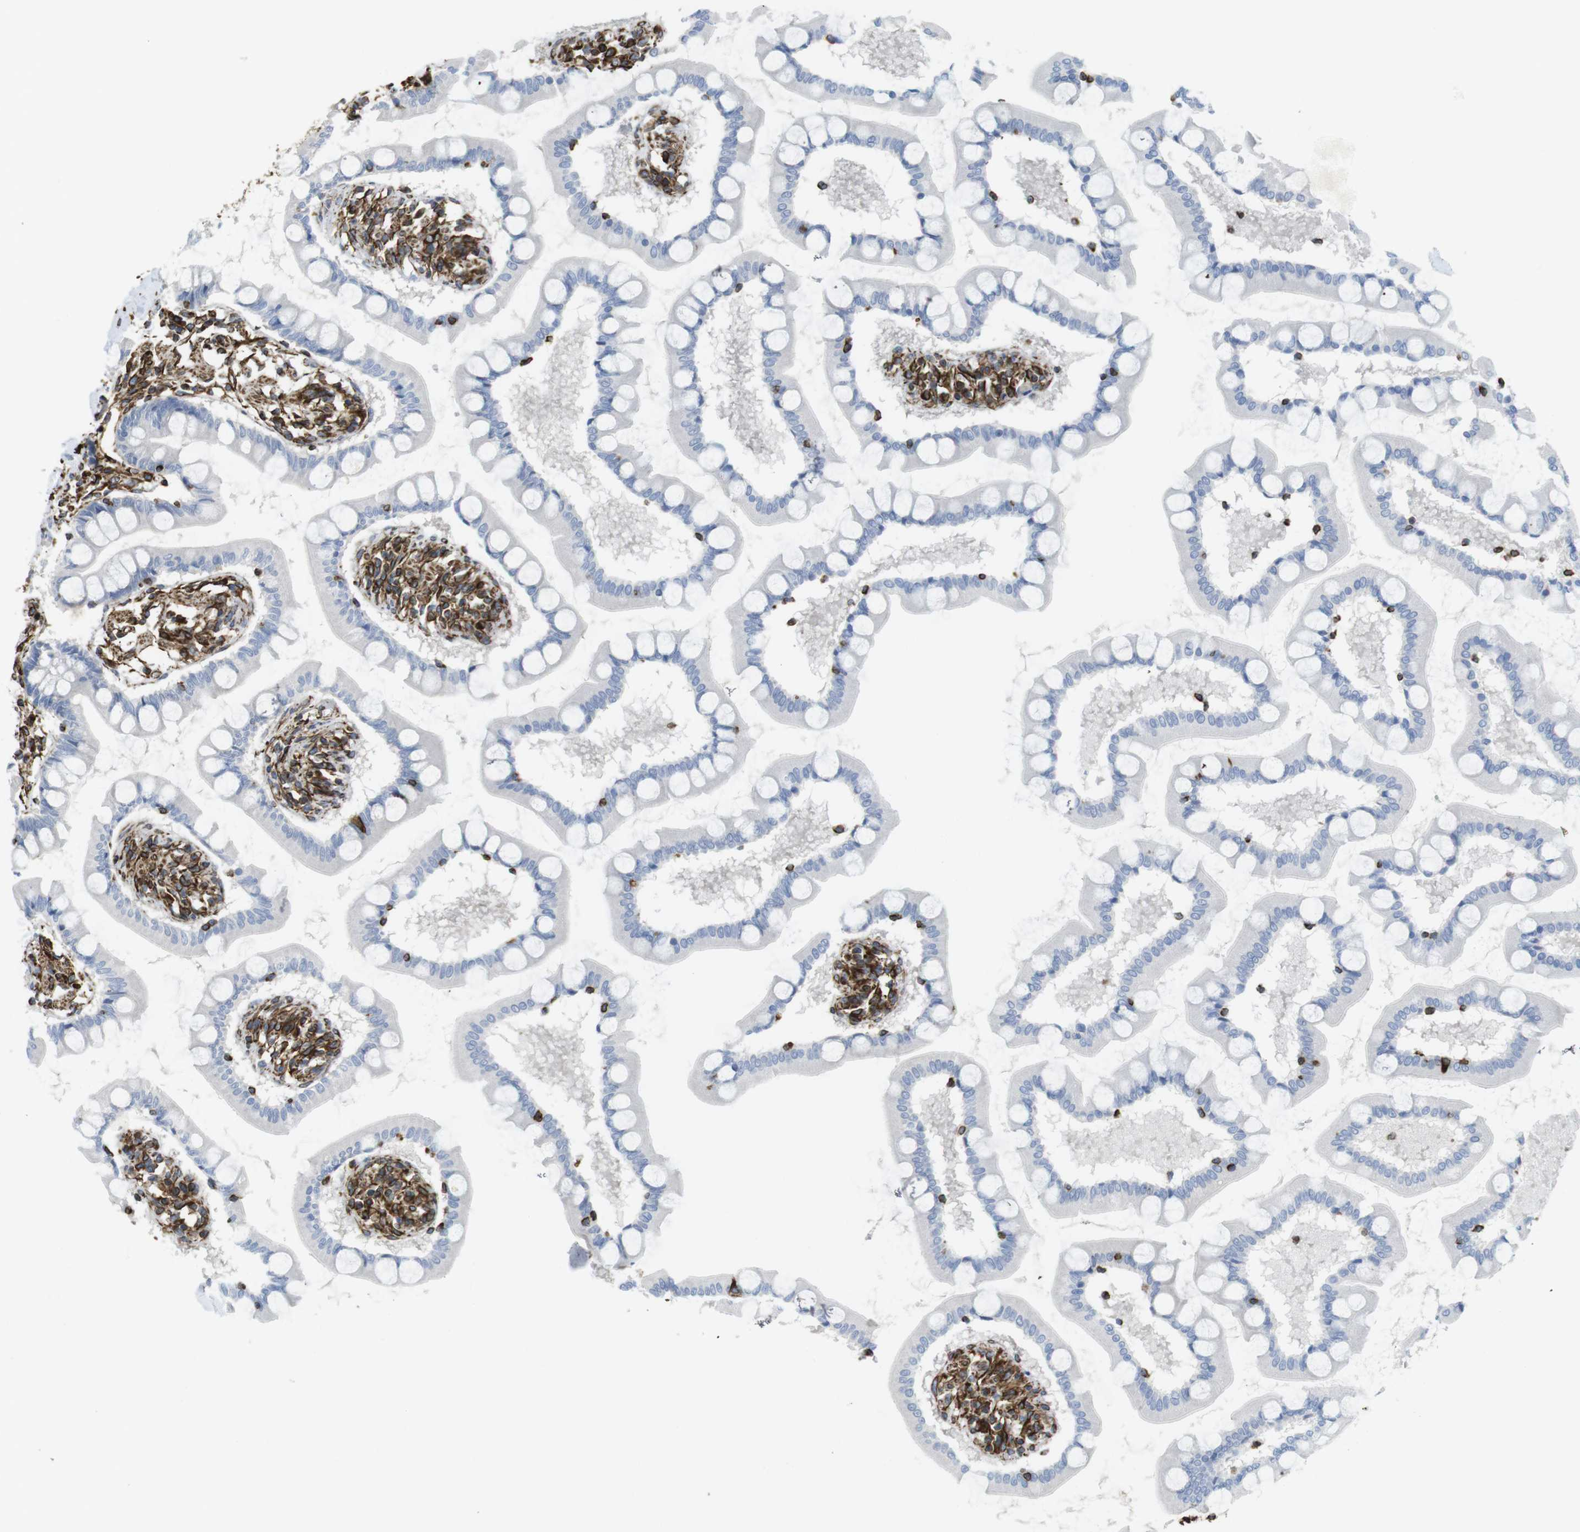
{"staining": {"intensity": "negative", "quantity": "none", "location": "none"}, "tissue": "small intestine", "cell_type": "Glandular cells", "image_type": "normal", "snomed": [{"axis": "morphology", "description": "Normal tissue, NOS"}, {"axis": "topography", "description": "Small intestine"}], "caption": "High power microscopy micrograph of an immunohistochemistry (IHC) photomicrograph of normal small intestine, revealing no significant staining in glandular cells.", "gene": "RALGPS1", "patient": {"sex": "male", "age": 41}}